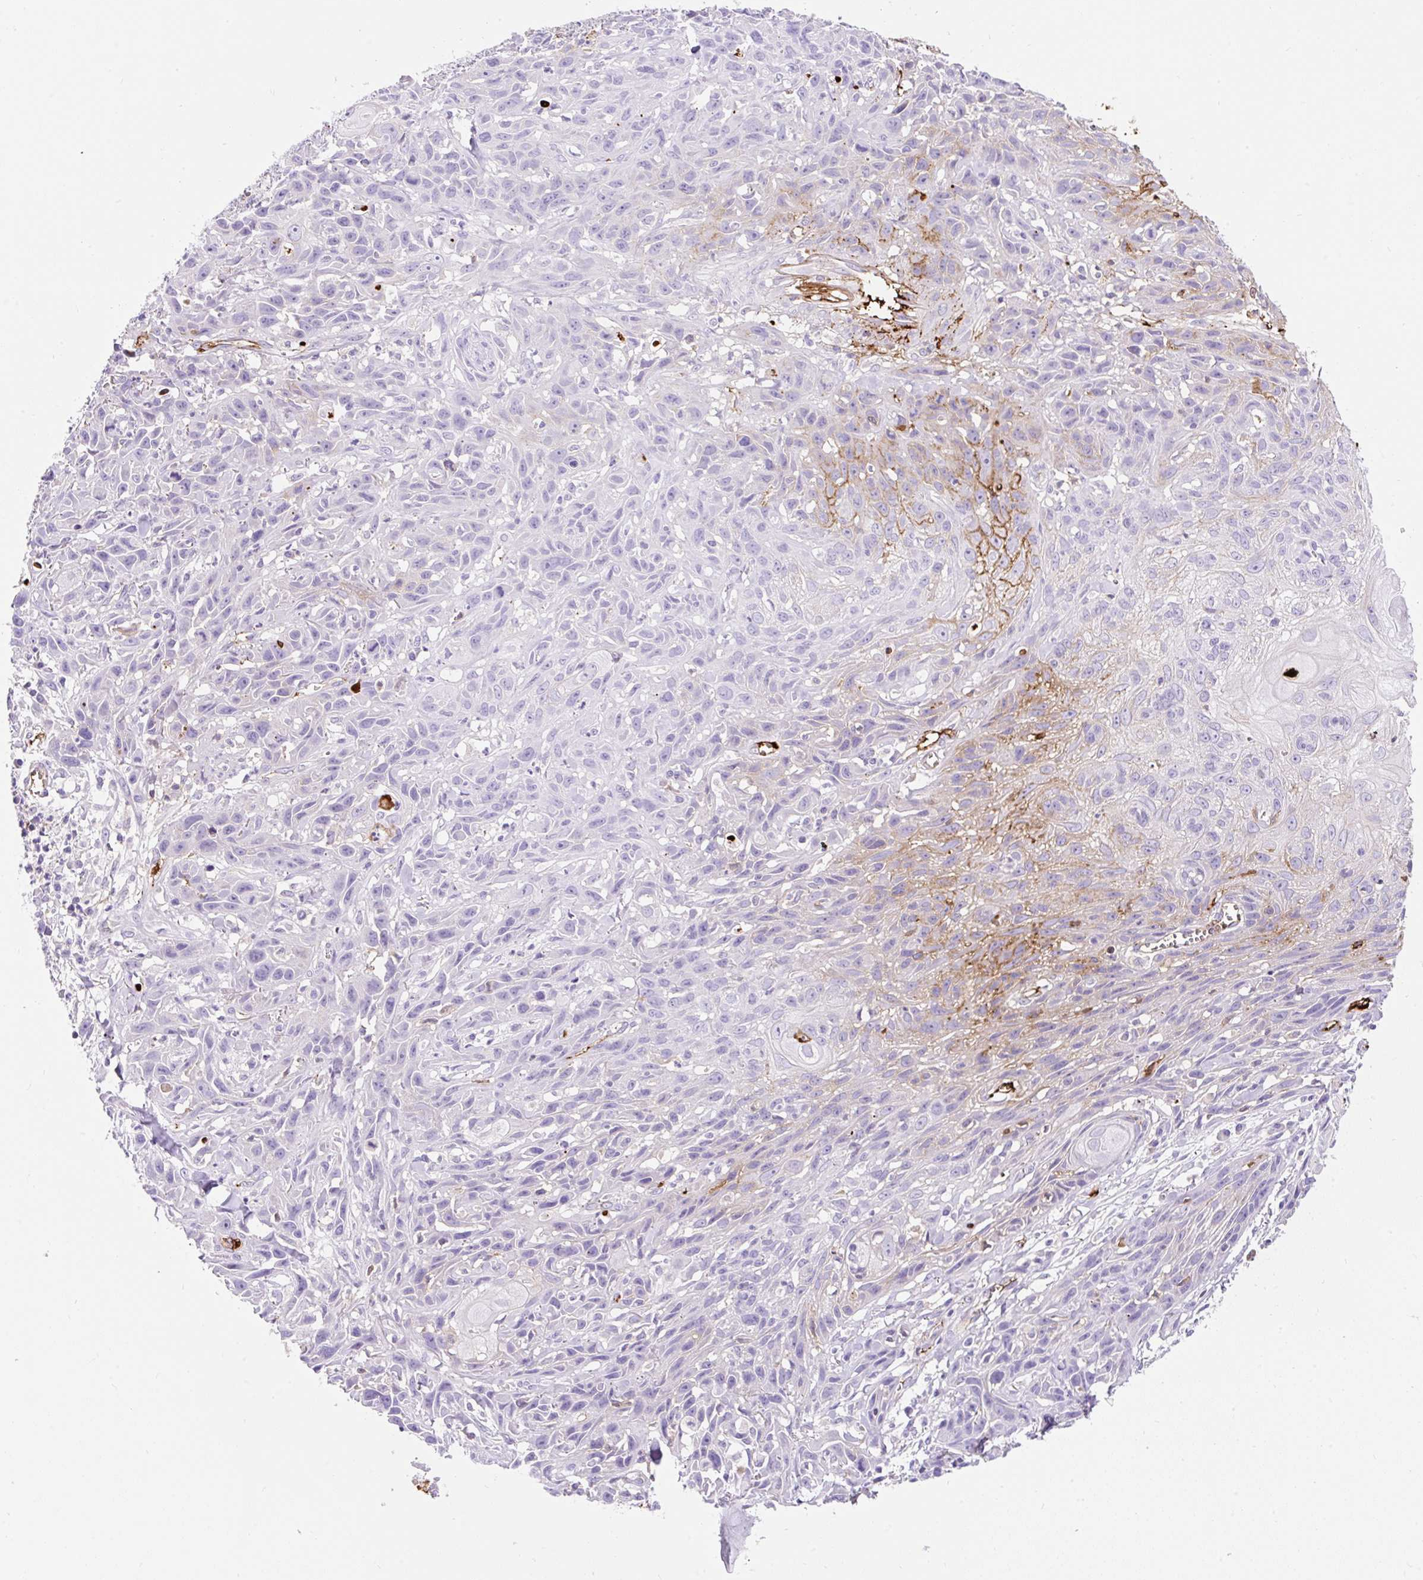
{"staining": {"intensity": "moderate", "quantity": "<25%", "location": "cytoplasmic/membranous"}, "tissue": "skin cancer", "cell_type": "Tumor cells", "image_type": "cancer", "snomed": [{"axis": "morphology", "description": "Squamous cell carcinoma, NOS"}, {"axis": "topography", "description": "Skin"}, {"axis": "topography", "description": "Vulva"}], "caption": "Skin squamous cell carcinoma tissue exhibits moderate cytoplasmic/membranous staining in about <25% of tumor cells Using DAB (brown) and hematoxylin (blue) stains, captured at high magnification using brightfield microscopy.", "gene": "APOC4-APOC2", "patient": {"sex": "female", "age": 83}}